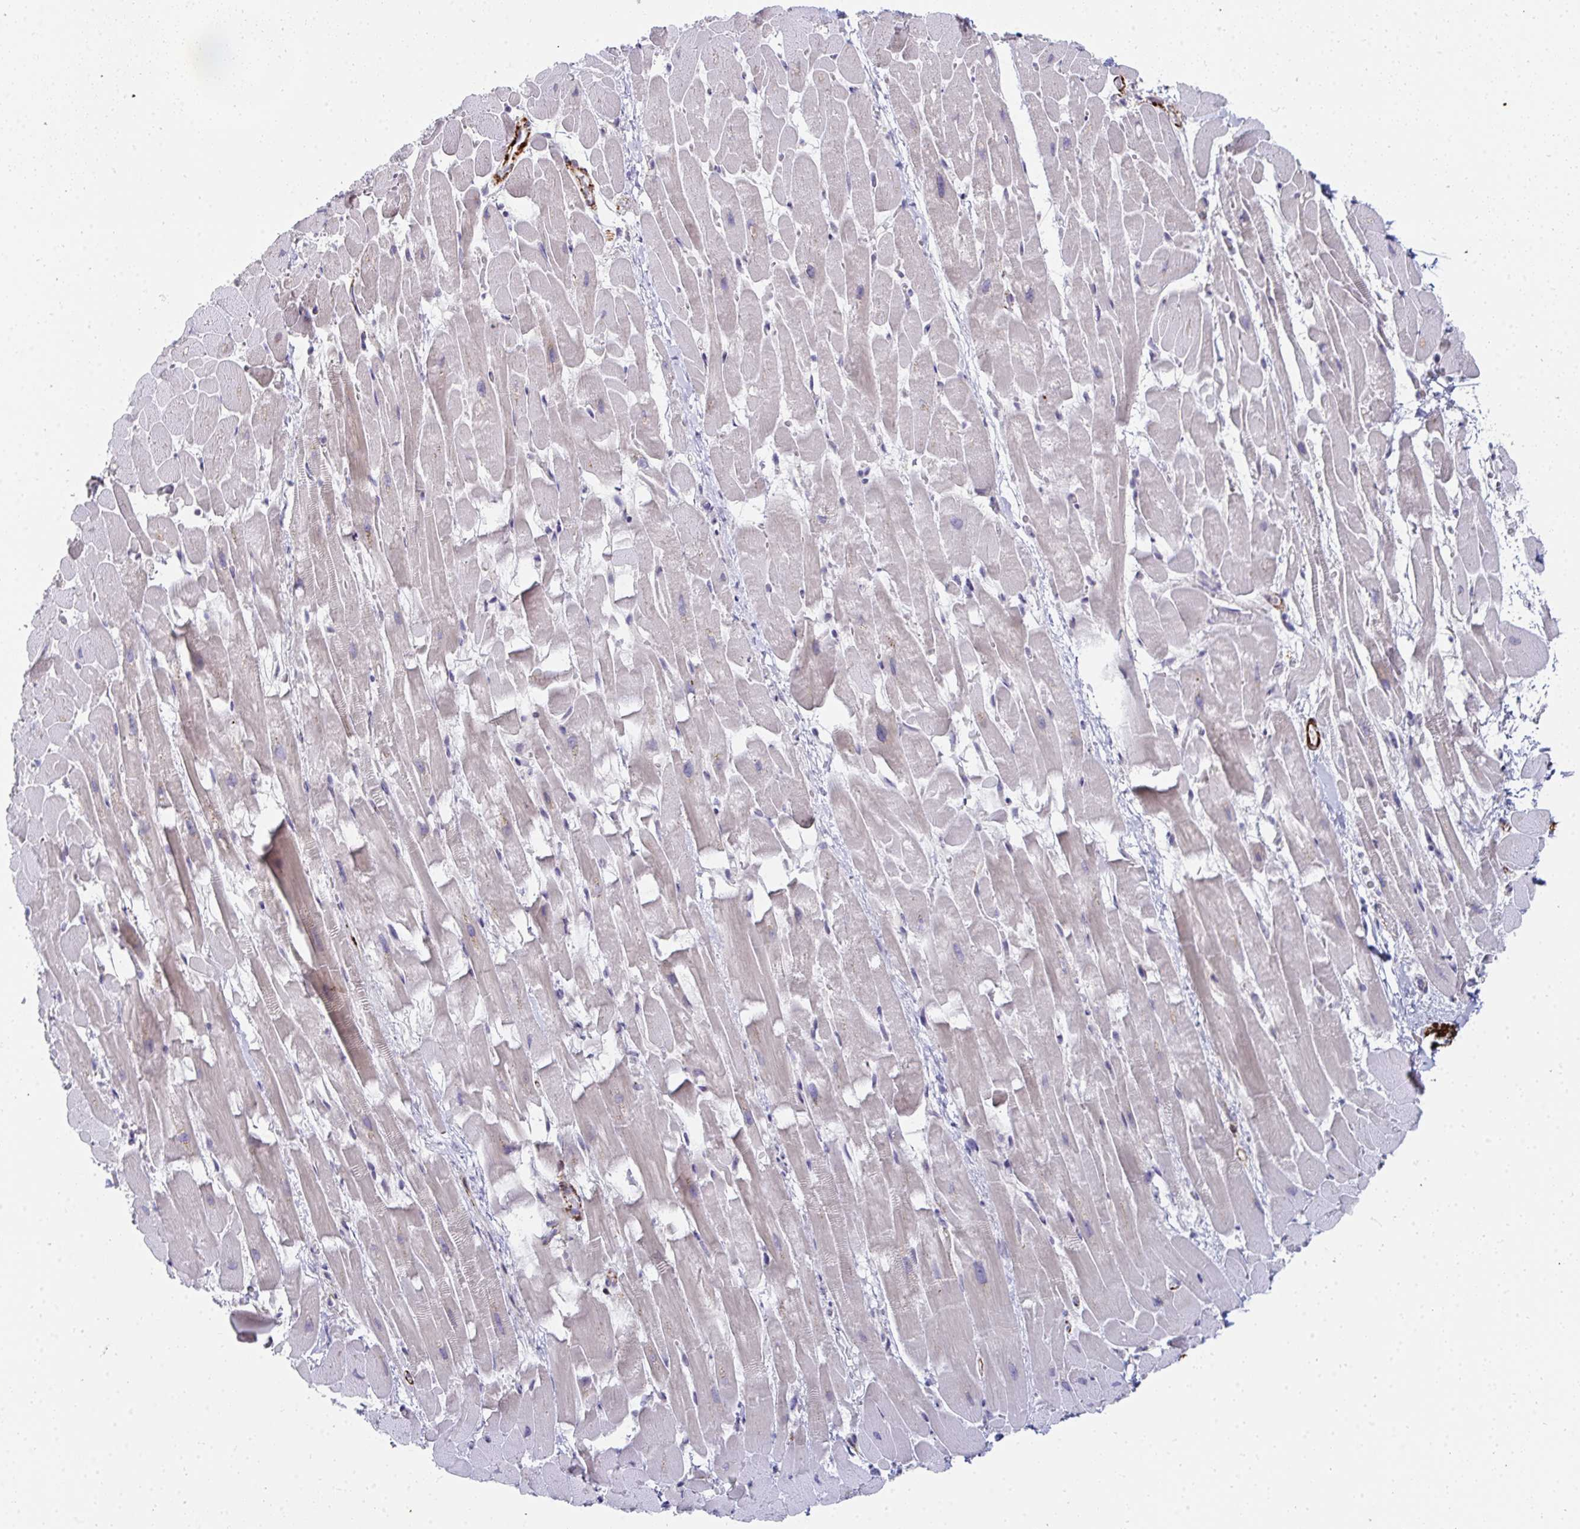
{"staining": {"intensity": "weak", "quantity": "<25%", "location": "cytoplasmic/membranous"}, "tissue": "heart muscle", "cell_type": "Cardiomyocytes", "image_type": "normal", "snomed": [{"axis": "morphology", "description": "Normal tissue, NOS"}, {"axis": "topography", "description": "Heart"}], "caption": "IHC histopathology image of normal heart muscle: heart muscle stained with DAB (3,3'-diaminobenzidine) exhibits no significant protein staining in cardiomyocytes.", "gene": "GINS2", "patient": {"sex": "male", "age": 37}}